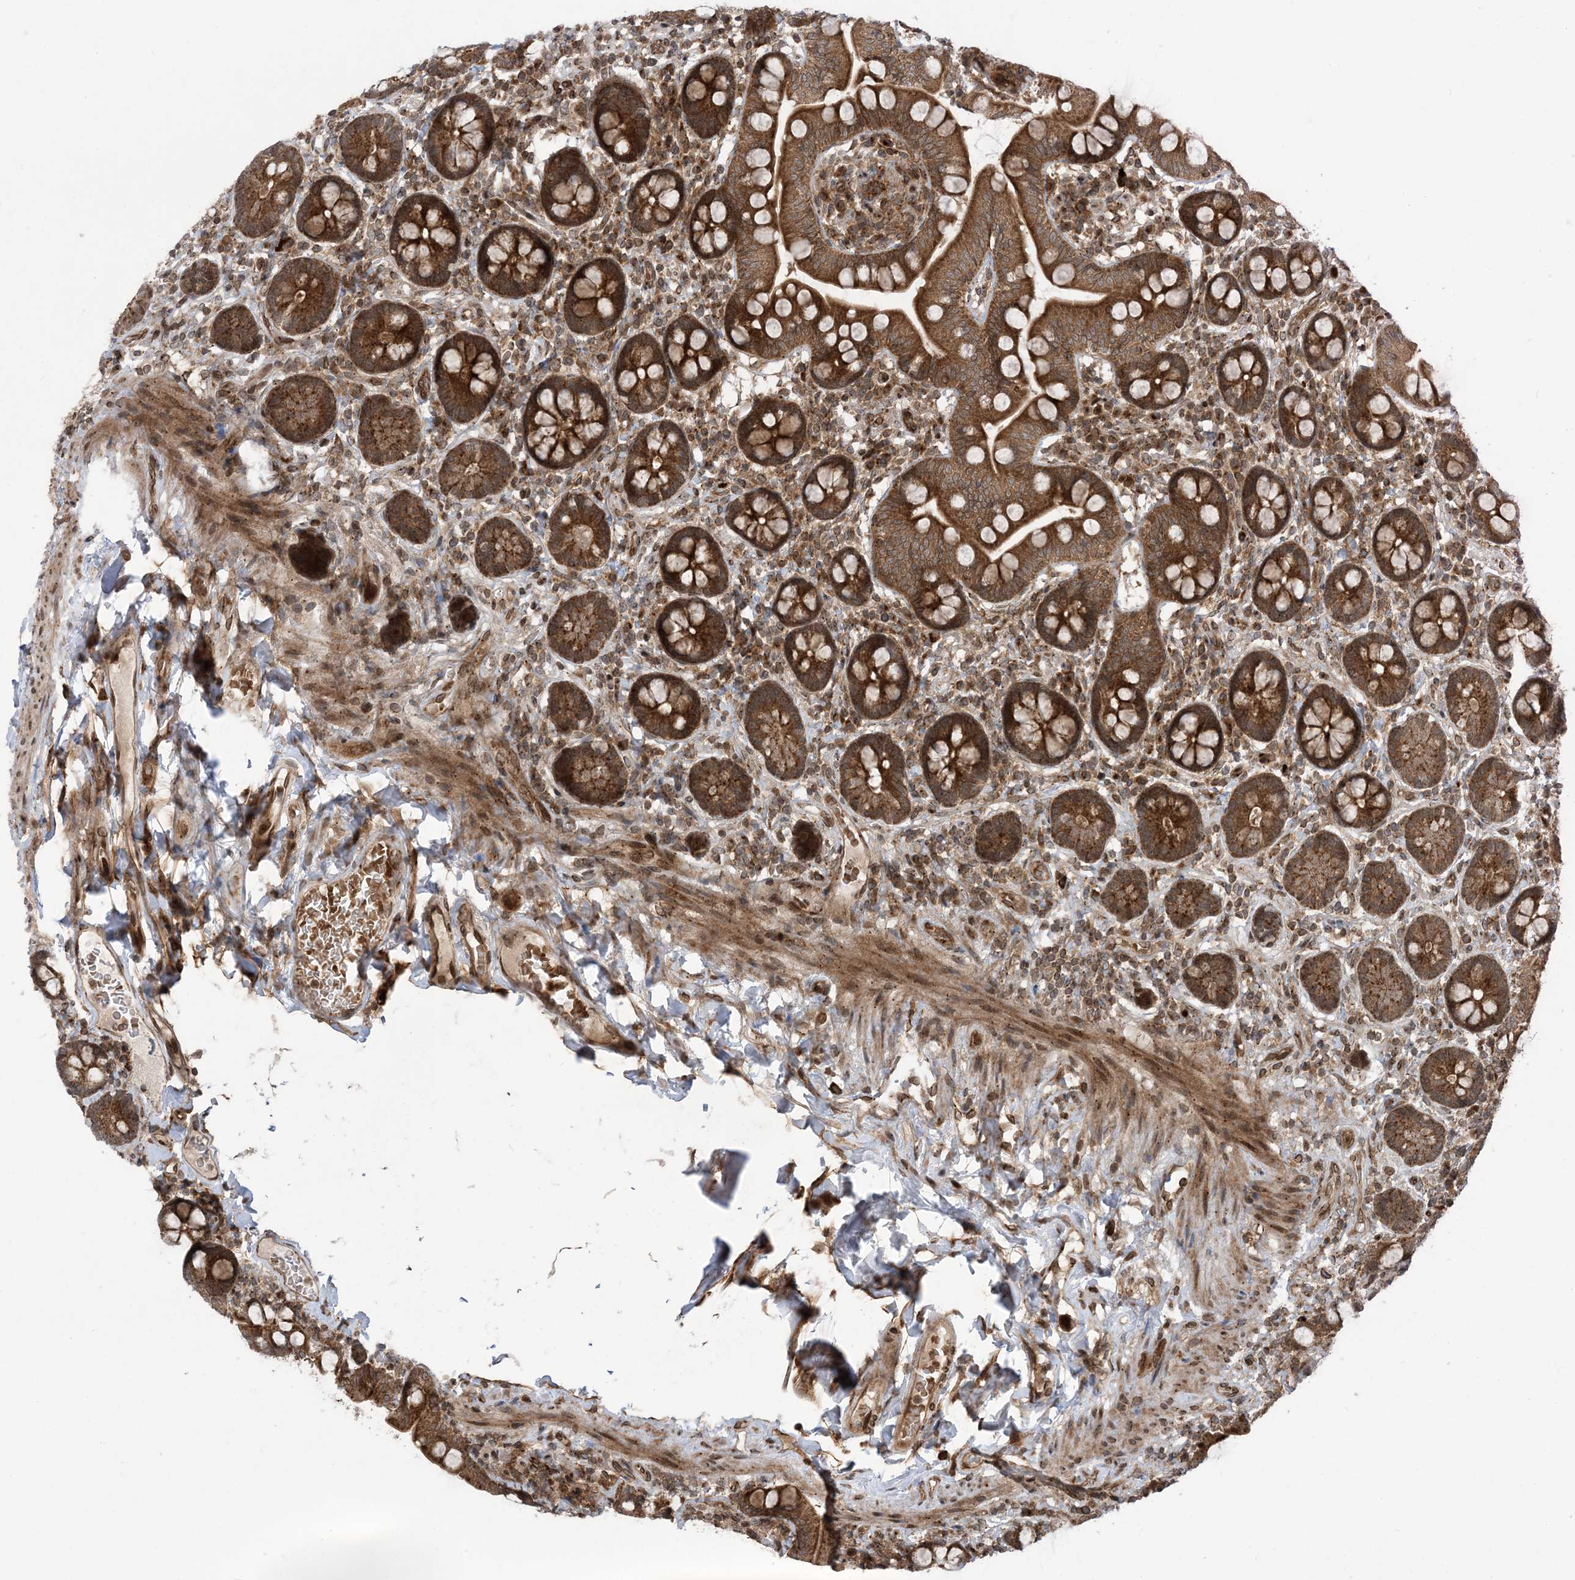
{"staining": {"intensity": "strong", "quantity": ">75%", "location": "cytoplasmic/membranous"}, "tissue": "small intestine", "cell_type": "Glandular cells", "image_type": "normal", "snomed": [{"axis": "morphology", "description": "Normal tissue, NOS"}, {"axis": "topography", "description": "Small intestine"}], "caption": "An immunohistochemistry (IHC) image of benign tissue is shown. Protein staining in brown labels strong cytoplasmic/membranous positivity in small intestine within glandular cells. (DAB IHC with brightfield microscopy, high magnification).", "gene": "CASP4", "patient": {"sex": "female", "age": 64}}